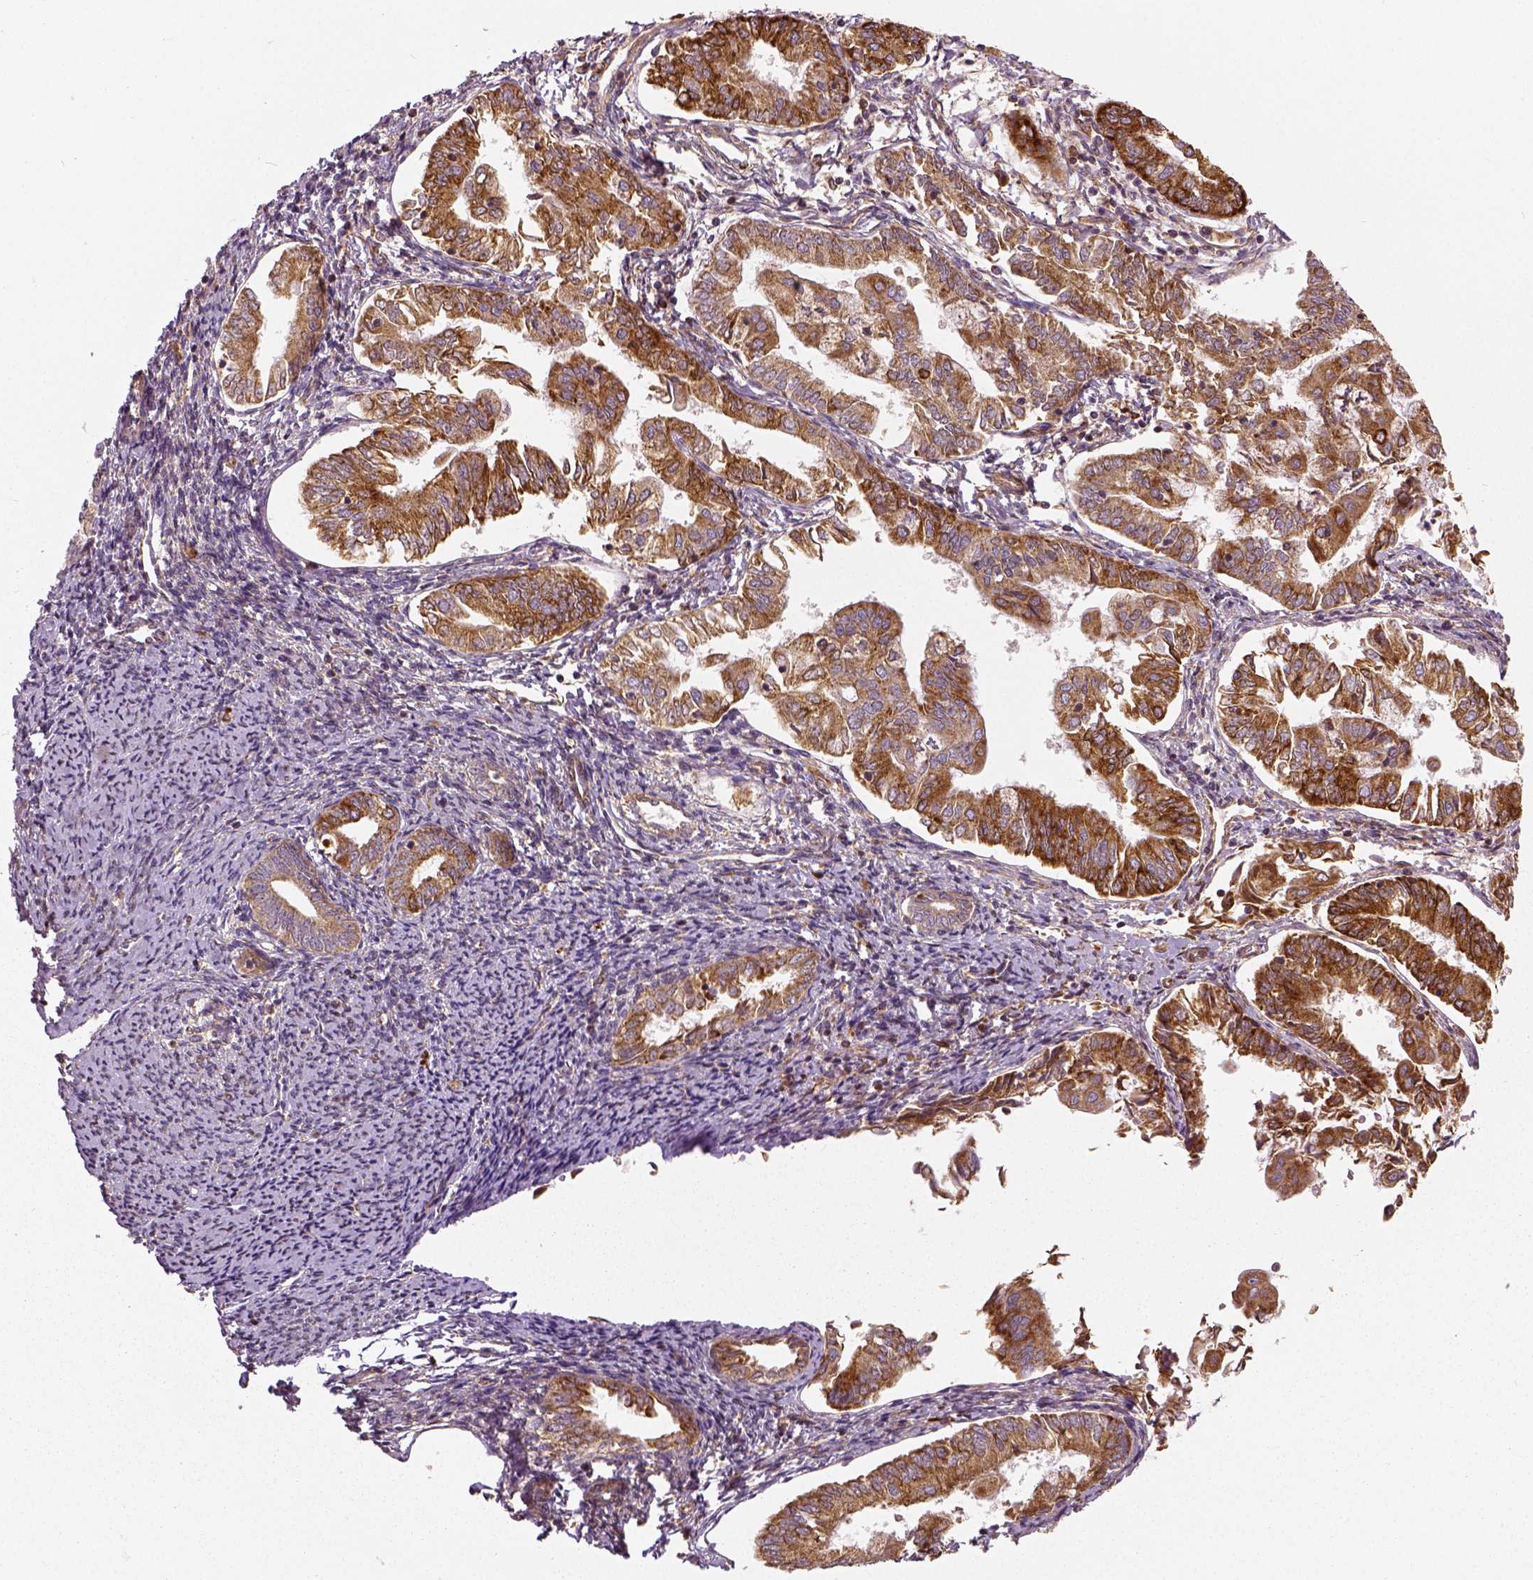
{"staining": {"intensity": "strong", "quantity": ">75%", "location": "cytoplasmic/membranous"}, "tissue": "endometrial cancer", "cell_type": "Tumor cells", "image_type": "cancer", "snomed": [{"axis": "morphology", "description": "Adenocarcinoma, NOS"}, {"axis": "topography", "description": "Endometrium"}], "caption": "Protein analysis of endometrial cancer (adenocarcinoma) tissue shows strong cytoplasmic/membranous expression in about >75% of tumor cells.", "gene": "PGAM5", "patient": {"sex": "female", "age": 55}}